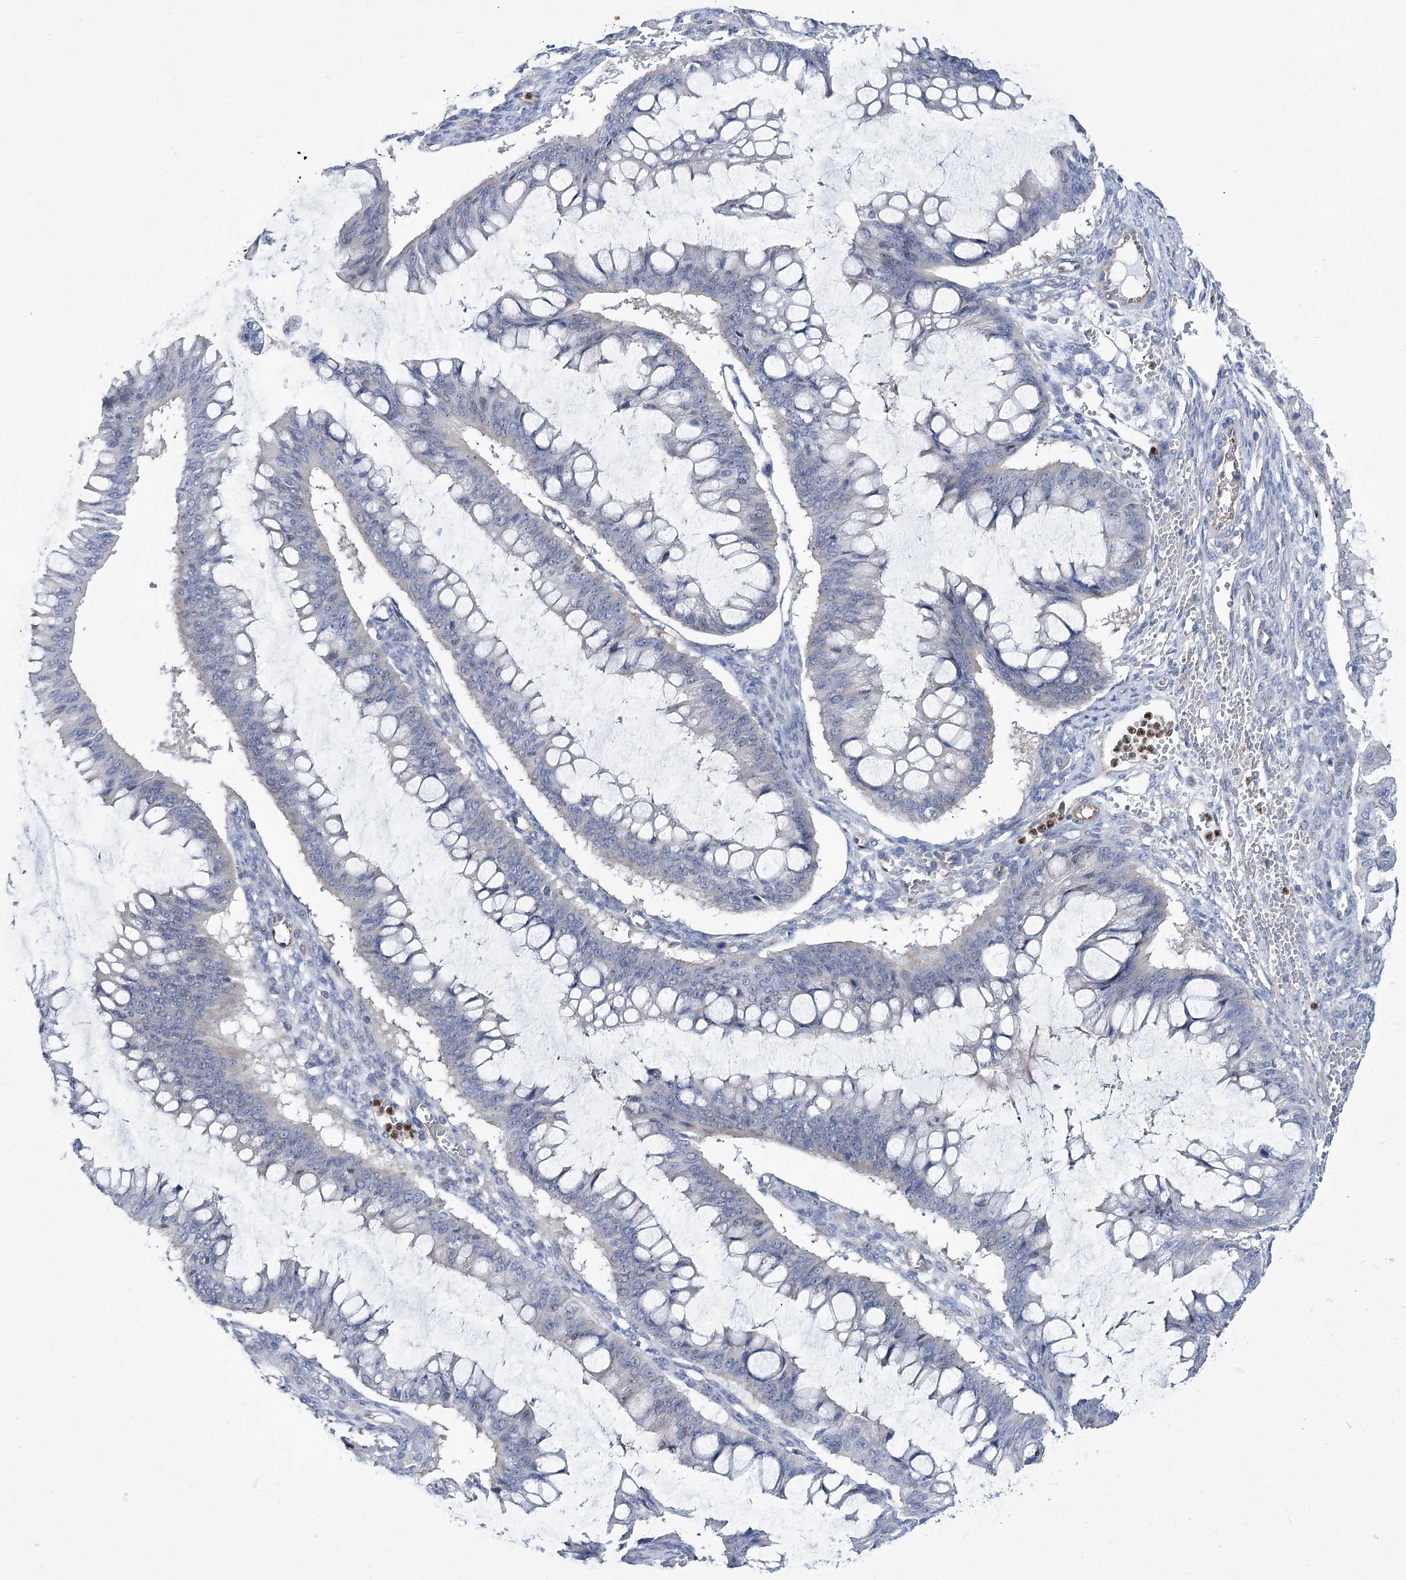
{"staining": {"intensity": "negative", "quantity": "none", "location": "none"}, "tissue": "ovarian cancer", "cell_type": "Tumor cells", "image_type": "cancer", "snomed": [{"axis": "morphology", "description": "Cystadenocarcinoma, mucinous, NOS"}, {"axis": "topography", "description": "Ovary"}], "caption": "This is an IHC micrograph of human mucinous cystadenocarcinoma (ovarian). There is no positivity in tumor cells.", "gene": "THAP6", "patient": {"sex": "female", "age": 73}}